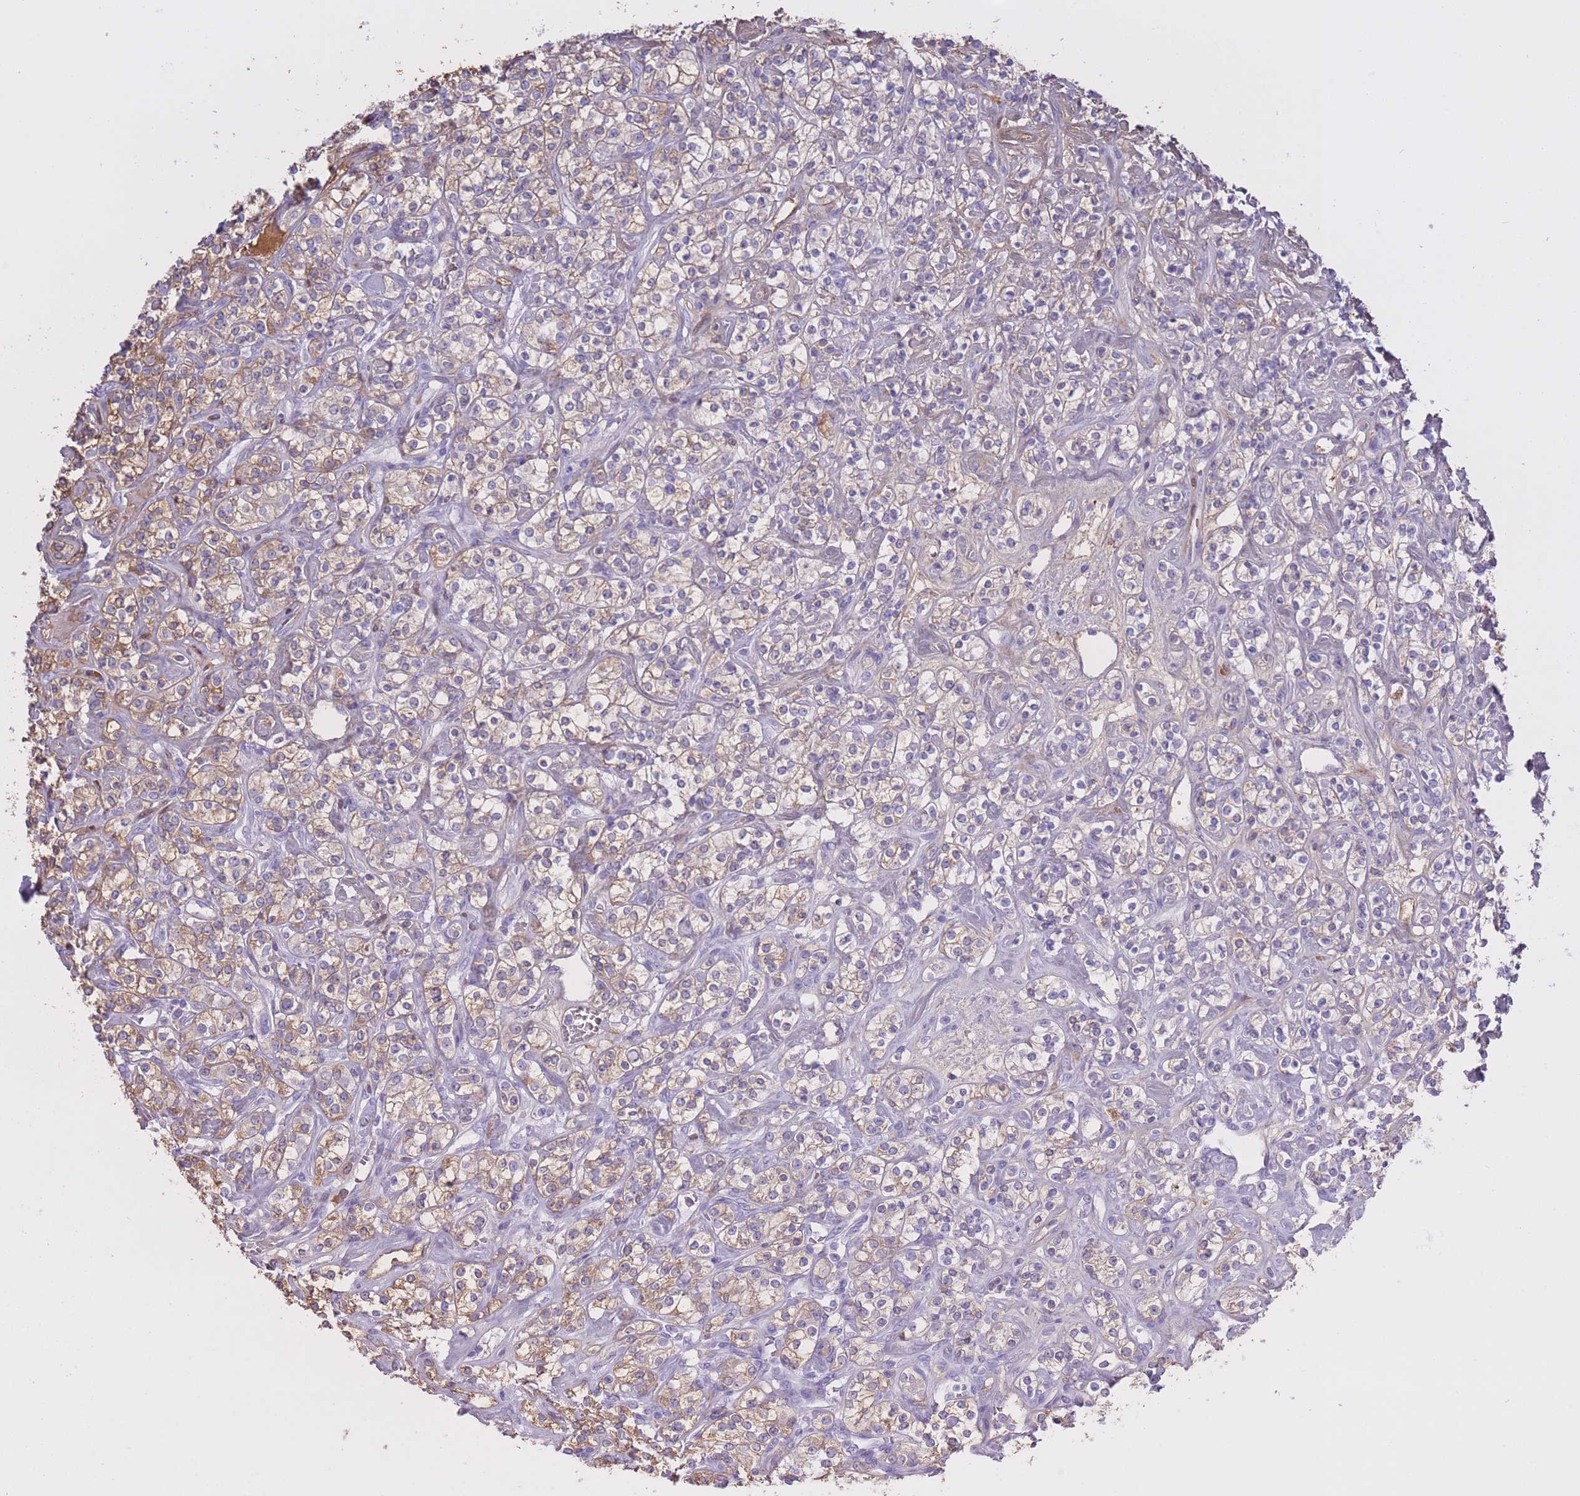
{"staining": {"intensity": "moderate", "quantity": "<25%", "location": "cytoplasmic/membranous"}, "tissue": "renal cancer", "cell_type": "Tumor cells", "image_type": "cancer", "snomed": [{"axis": "morphology", "description": "Adenocarcinoma, NOS"}, {"axis": "topography", "description": "Kidney"}], "caption": "High-magnification brightfield microscopy of renal cancer (adenocarcinoma) stained with DAB (brown) and counterstained with hematoxylin (blue). tumor cells exhibit moderate cytoplasmic/membranous staining is appreciated in about<25% of cells.", "gene": "AP3S2", "patient": {"sex": "male", "age": 77}}